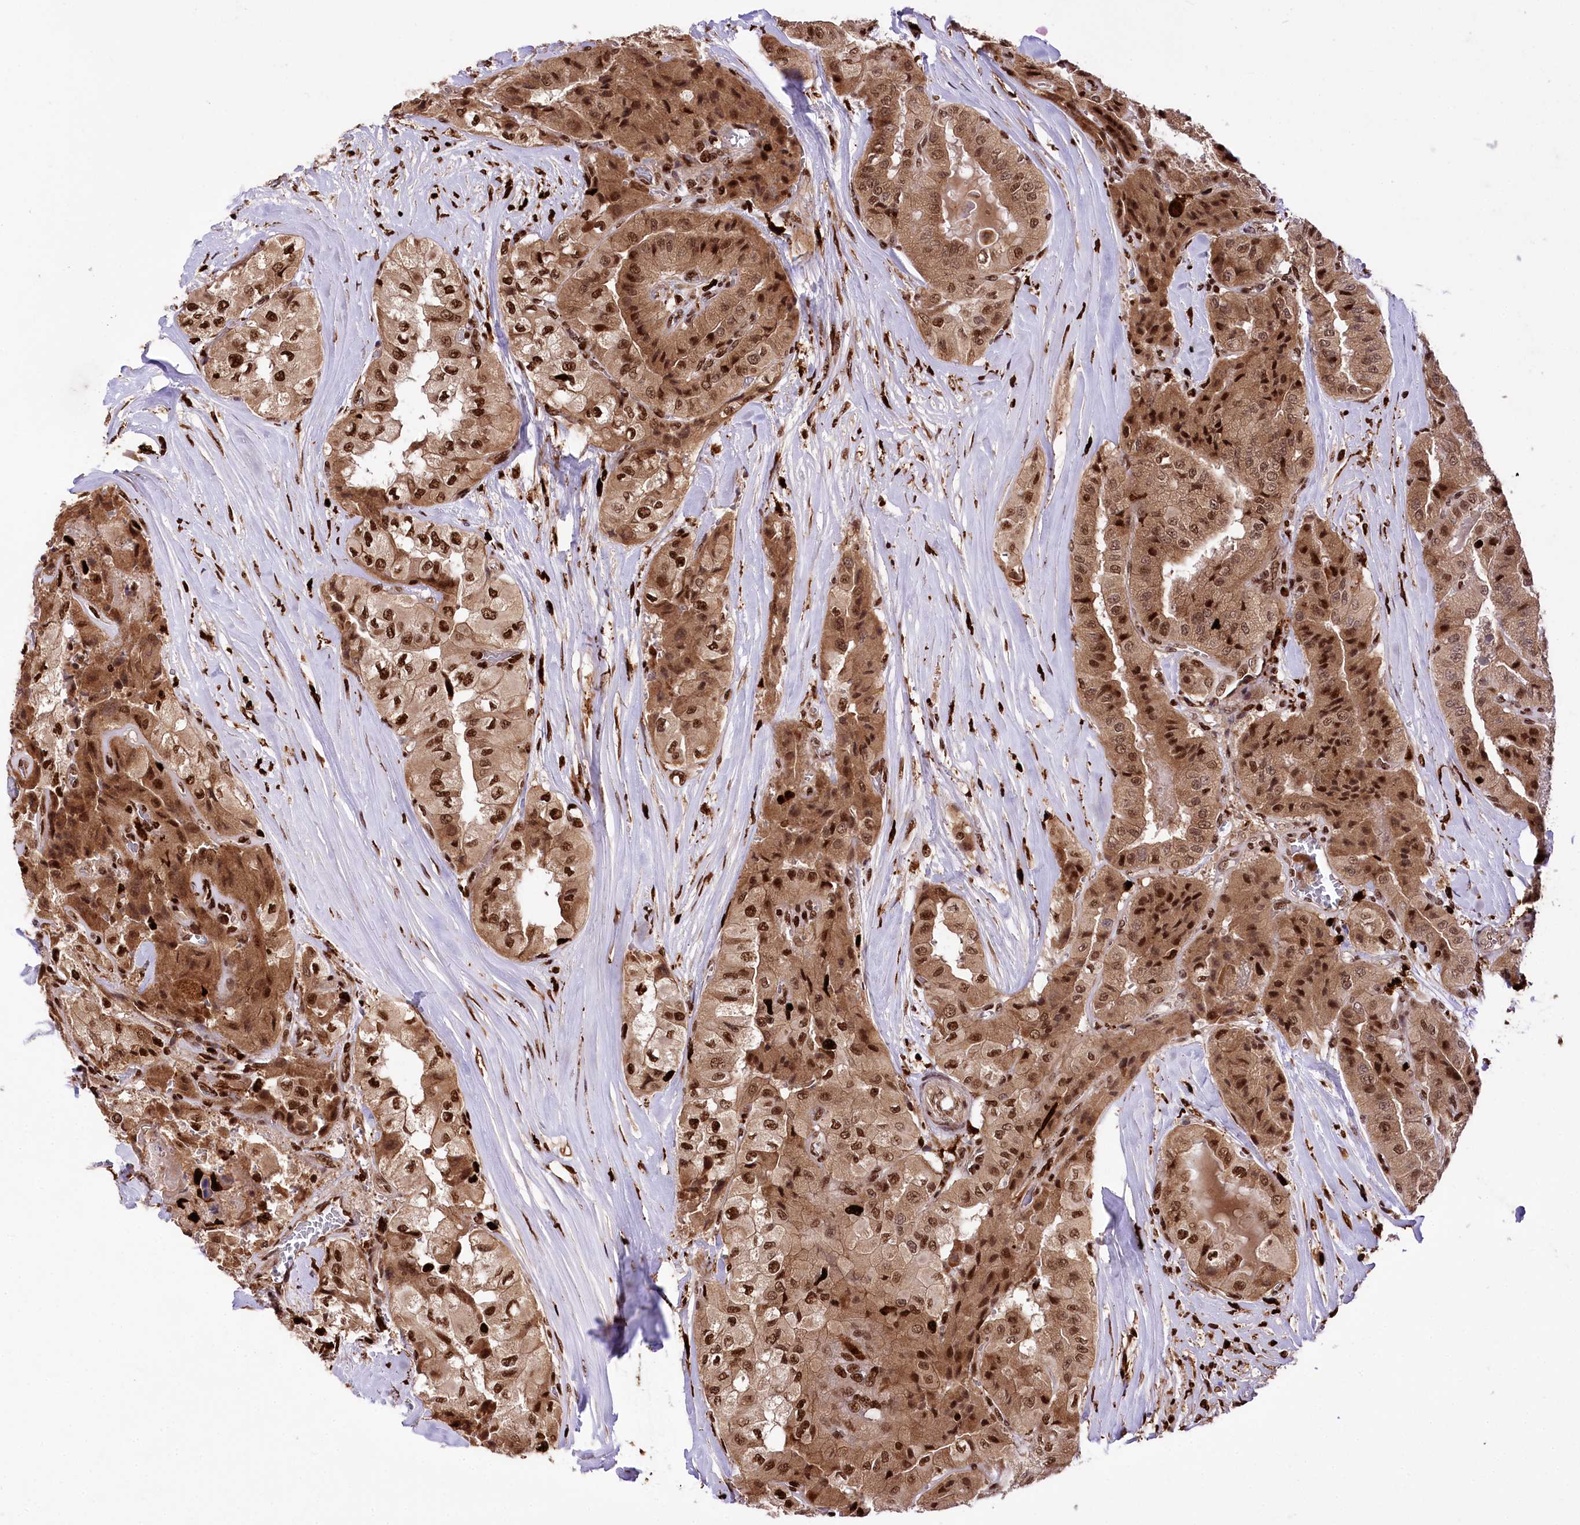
{"staining": {"intensity": "strong", "quantity": ">75%", "location": "cytoplasmic/membranous,nuclear"}, "tissue": "thyroid cancer", "cell_type": "Tumor cells", "image_type": "cancer", "snomed": [{"axis": "morphology", "description": "Papillary adenocarcinoma, NOS"}, {"axis": "topography", "description": "Thyroid gland"}], "caption": "Protein staining by immunohistochemistry demonstrates strong cytoplasmic/membranous and nuclear expression in about >75% of tumor cells in thyroid cancer (papillary adenocarcinoma).", "gene": "FIGN", "patient": {"sex": "female", "age": 59}}